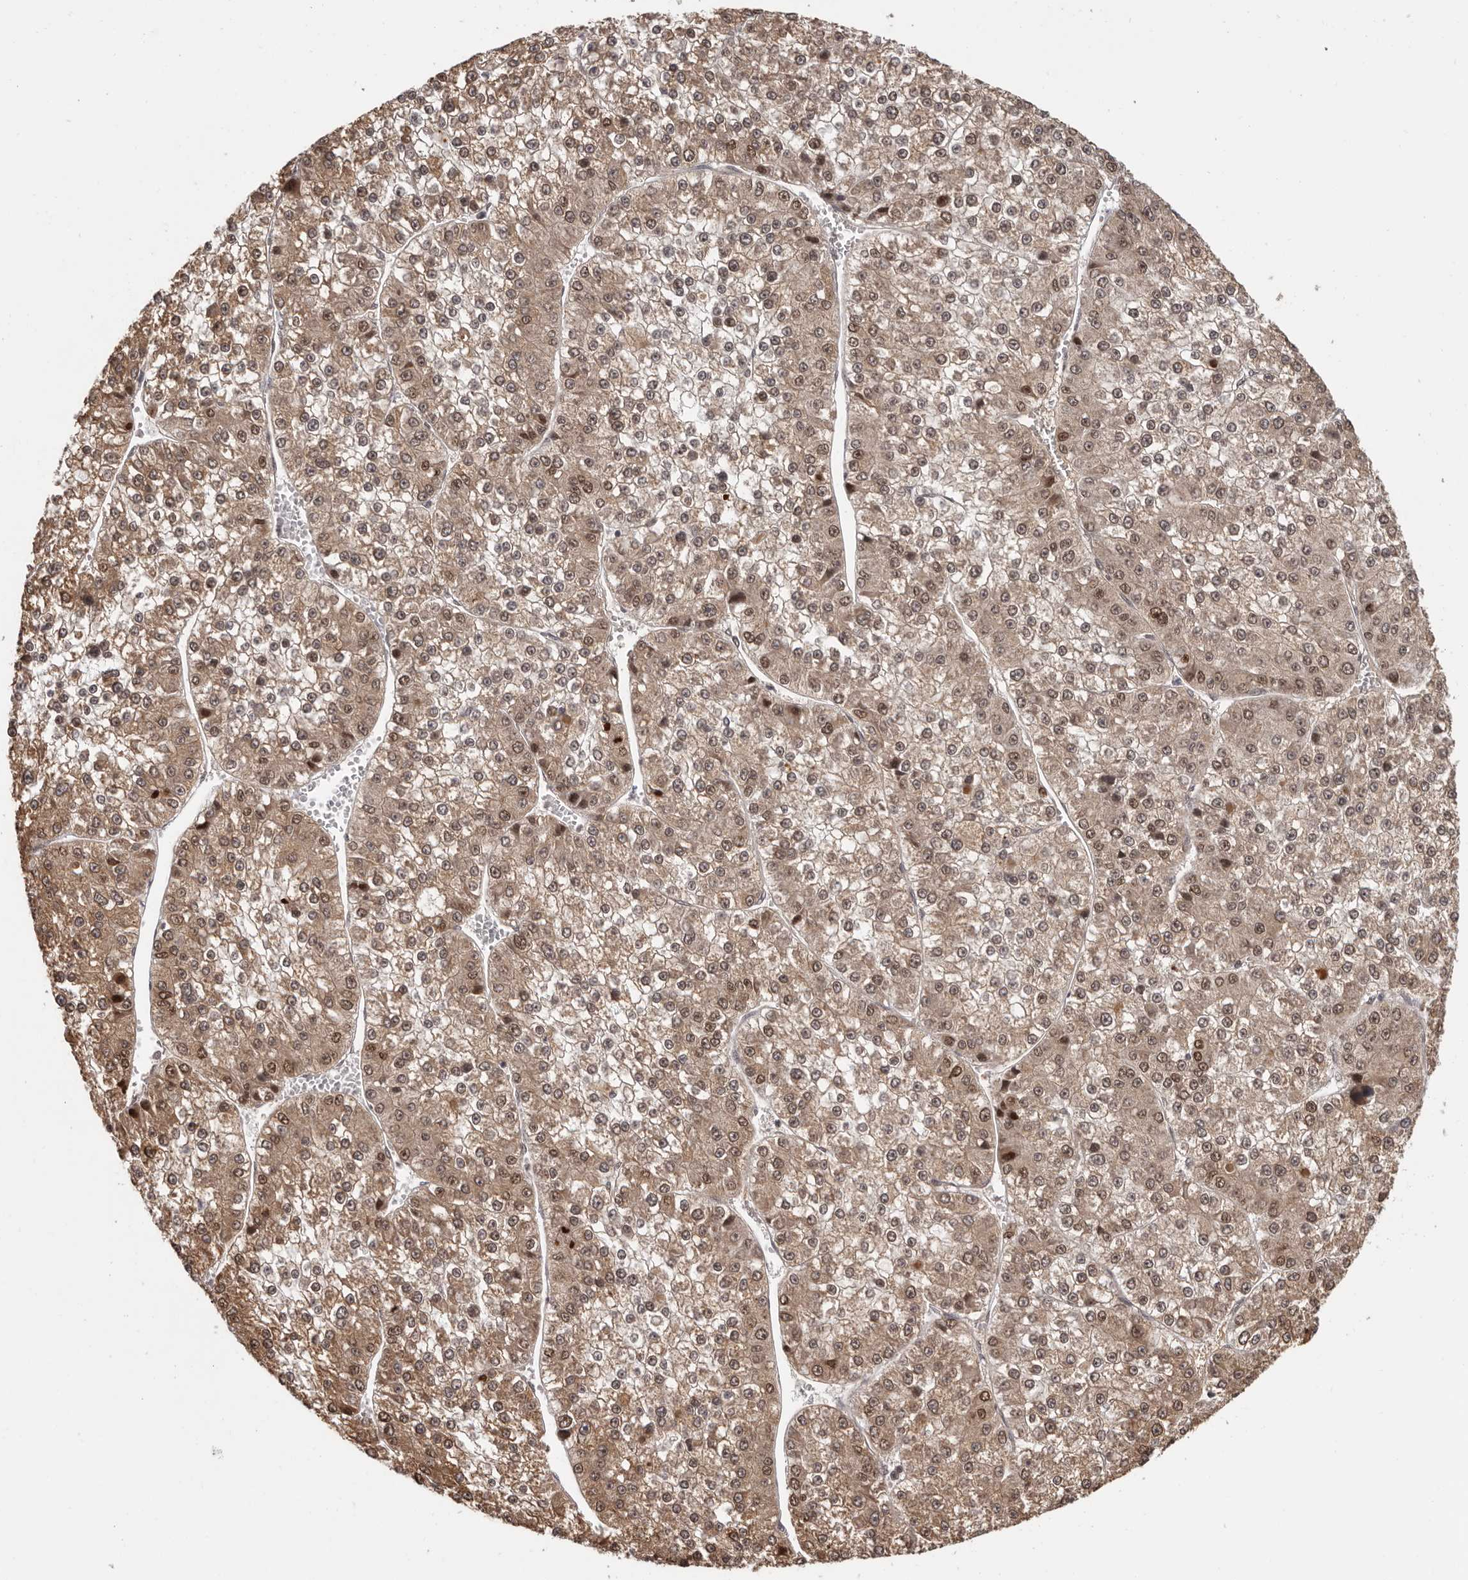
{"staining": {"intensity": "moderate", "quantity": ">75%", "location": "cytoplasmic/membranous,nuclear"}, "tissue": "liver cancer", "cell_type": "Tumor cells", "image_type": "cancer", "snomed": [{"axis": "morphology", "description": "Carcinoma, Hepatocellular, NOS"}, {"axis": "topography", "description": "Liver"}], "caption": "Liver cancer (hepatocellular carcinoma) tissue demonstrates moderate cytoplasmic/membranous and nuclear staining in about >75% of tumor cells, visualized by immunohistochemistry.", "gene": "TBX5", "patient": {"sex": "female", "age": 73}}